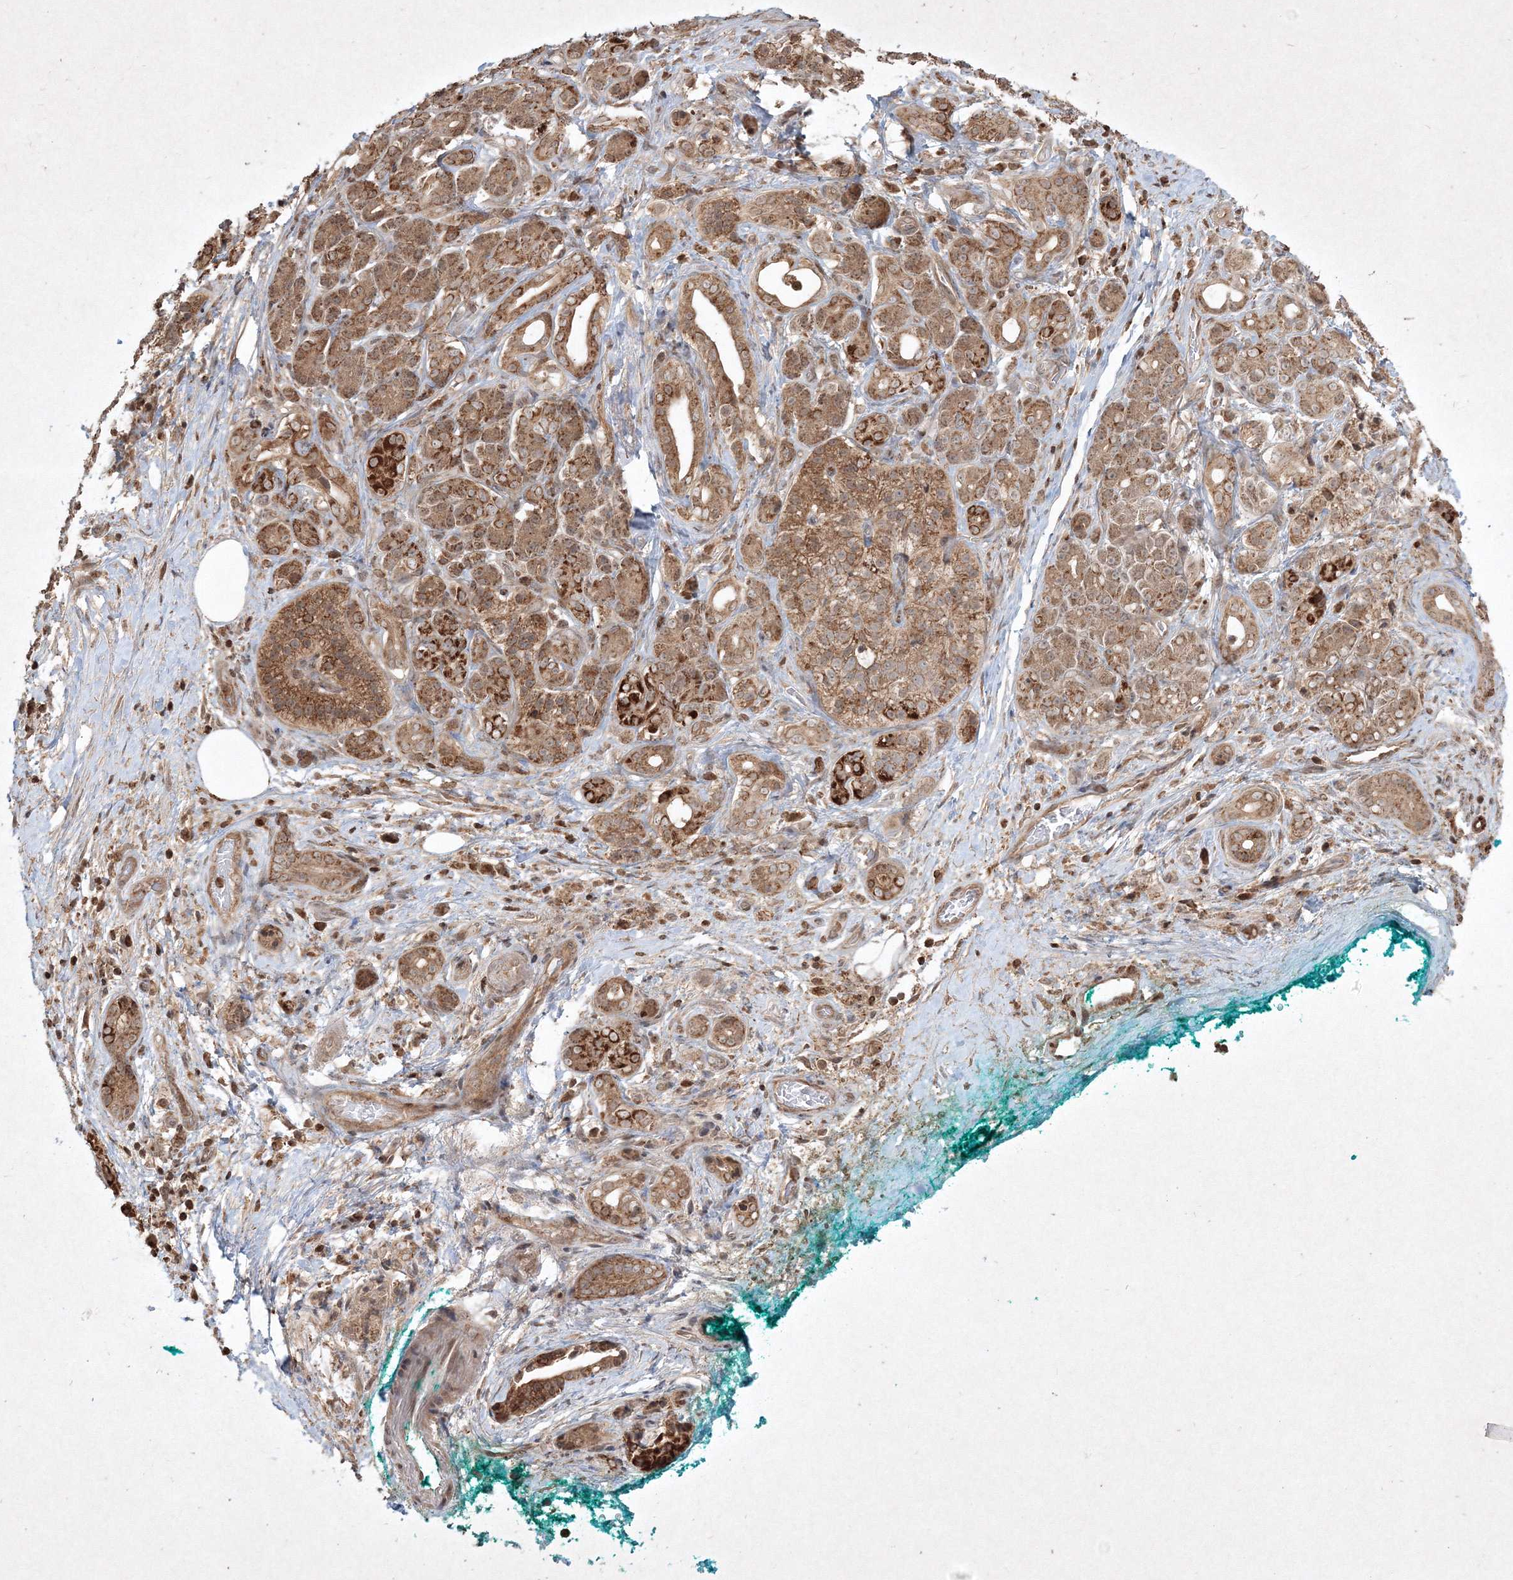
{"staining": {"intensity": "moderate", "quantity": ">75%", "location": "cytoplasmic/membranous"}, "tissue": "pancreatic cancer", "cell_type": "Tumor cells", "image_type": "cancer", "snomed": [{"axis": "morphology", "description": "Adenocarcinoma, NOS"}, {"axis": "topography", "description": "Pancreas"}], "caption": "Moderate cytoplasmic/membranous protein positivity is identified in about >75% of tumor cells in pancreatic cancer (adenocarcinoma). (DAB (3,3'-diaminobenzidine) IHC with brightfield microscopy, high magnification).", "gene": "PLTP", "patient": {"sex": "male", "age": 78}}